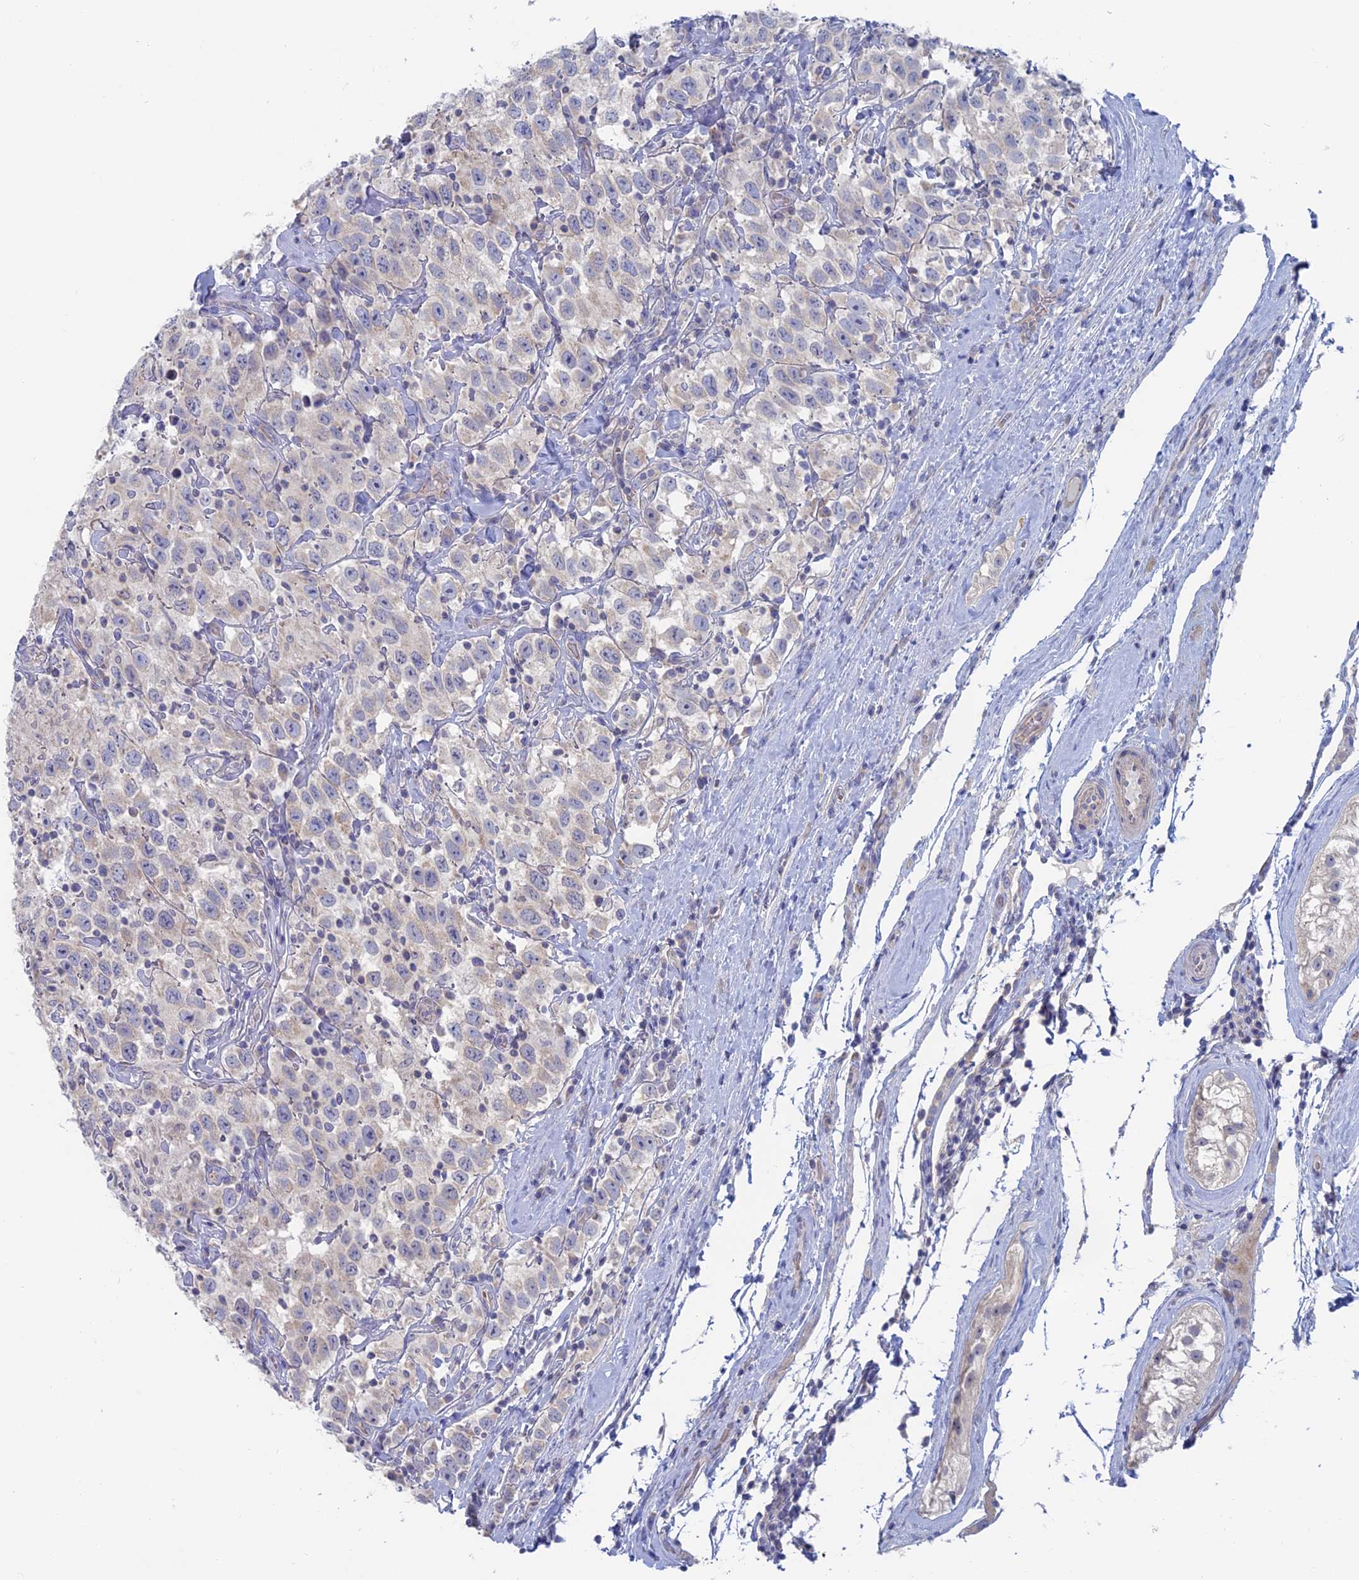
{"staining": {"intensity": "negative", "quantity": "none", "location": "none"}, "tissue": "testis cancer", "cell_type": "Tumor cells", "image_type": "cancer", "snomed": [{"axis": "morphology", "description": "Seminoma, NOS"}, {"axis": "topography", "description": "Testis"}], "caption": "This is an immunohistochemistry (IHC) photomicrograph of testis seminoma. There is no positivity in tumor cells.", "gene": "TBC1D30", "patient": {"sex": "male", "age": 41}}